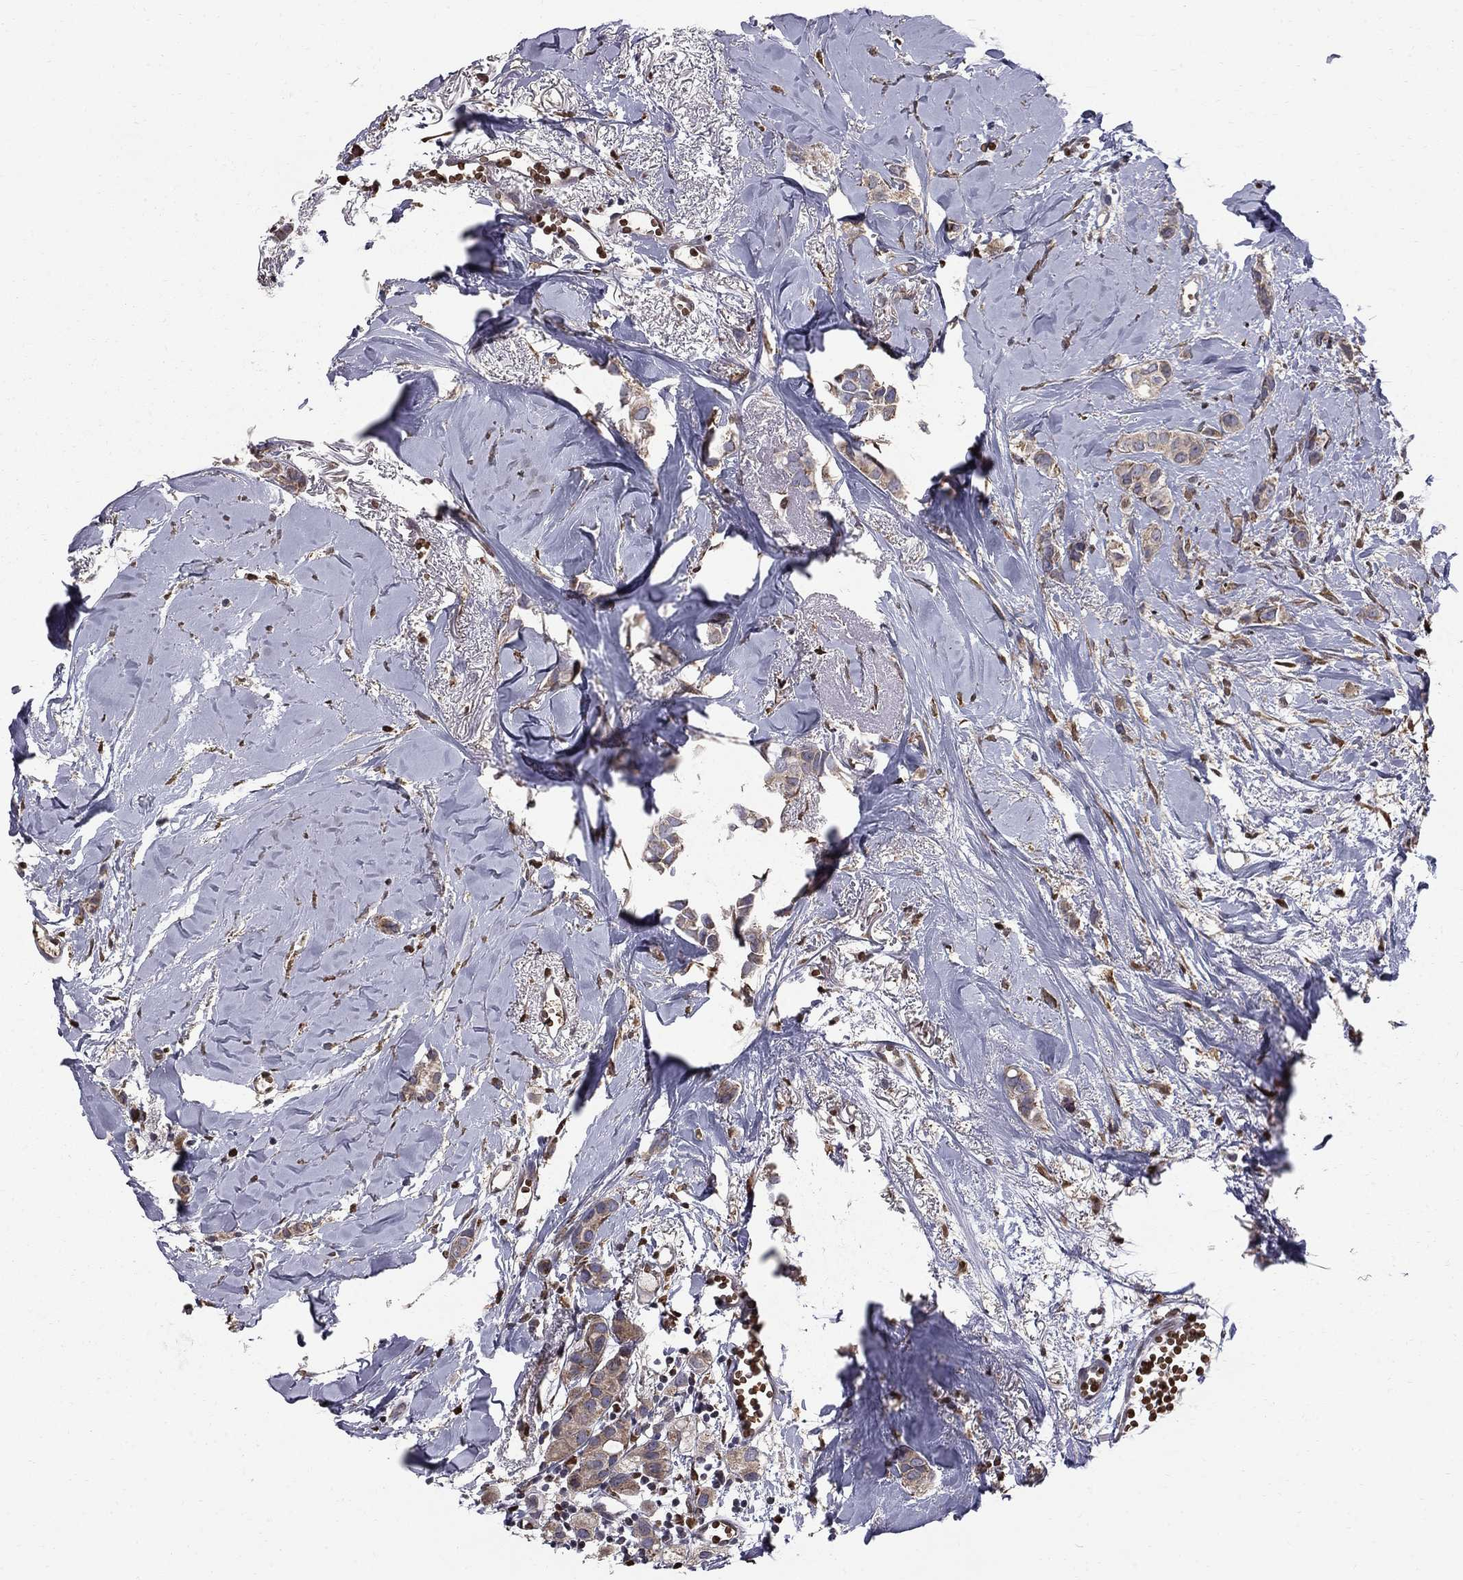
{"staining": {"intensity": "weak", "quantity": "25%-75%", "location": "cytoplasmic/membranous"}, "tissue": "breast cancer", "cell_type": "Tumor cells", "image_type": "cancer", "snomed": [{"axis": "morphology", "description": "Duct carcinoma"}, {"axis": "topography", "description": "Breast"}], "caption": "Tumor cells show low levels of weak cytoplasmic/membranous staining in about 25%-75% of cells in human invasive ductal carcinoma (breast).", "gene": "HSPB2", "patient": {"sex": "female", "age": 85}}